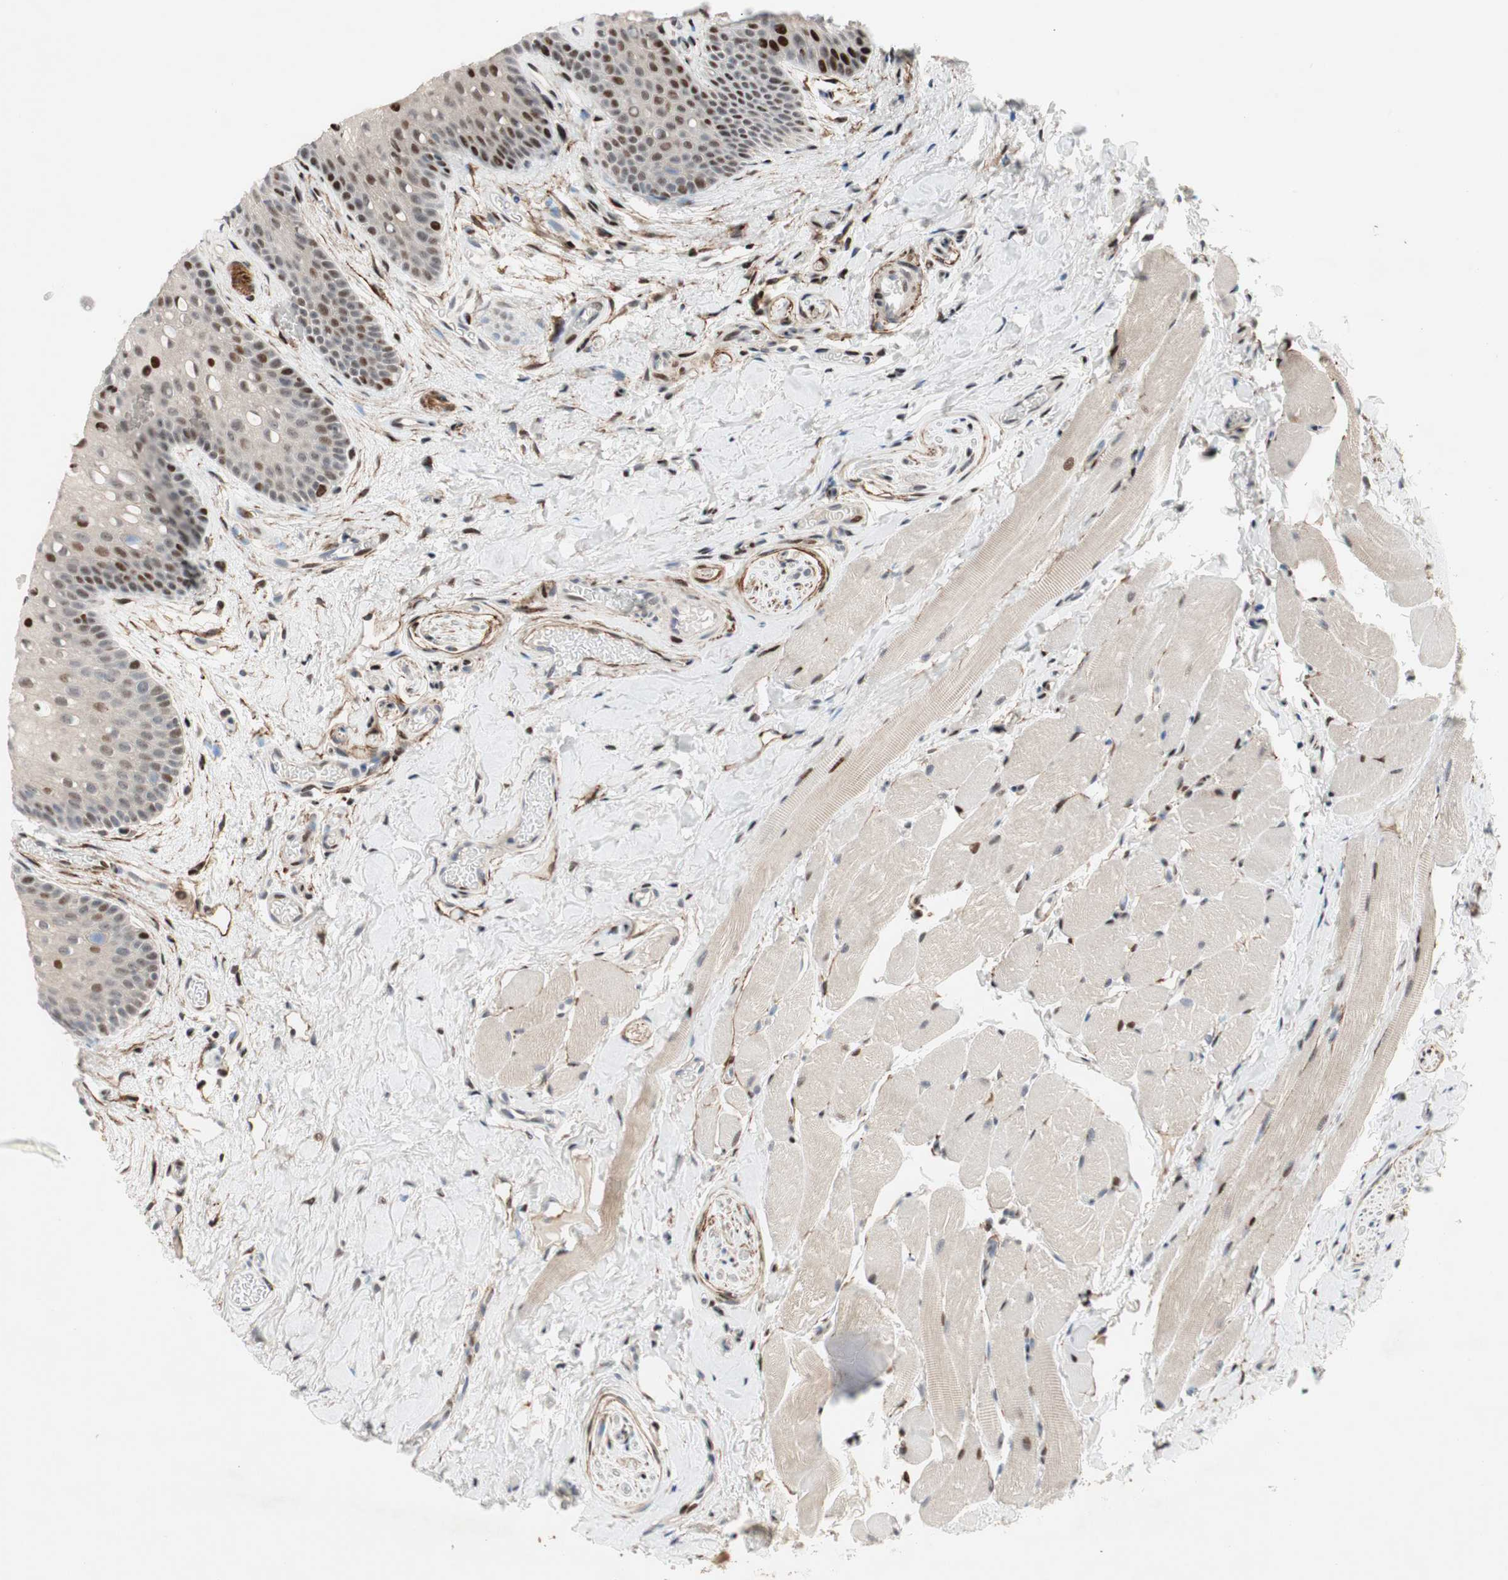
{"staining": {"intensity": "moderate", "quantity": "25%-75%", "location": "nuclear"}, "tissue": "oral mucosa", "cell_type": "Squamous epithelial cells", "image_type": "normal", "snomed": [{"axis": "morphology", "description": "Normal tissue, NOS"}, {"axis": "topography", "description": "Oral tissue"}], "caption": "A medium amount of moderate nuclear expression is identified in approximately 25%-75% of squamous epithelial cells in normal oral mucosa. The staining is performed using DAB (3,3'-diaminobenzidine) brown chromogen to label protein expression. The nuclei are counter-stained blue using hematoxylin.", "gene": "FBXO44", "patient": {"sex": "male", "age": 54}}